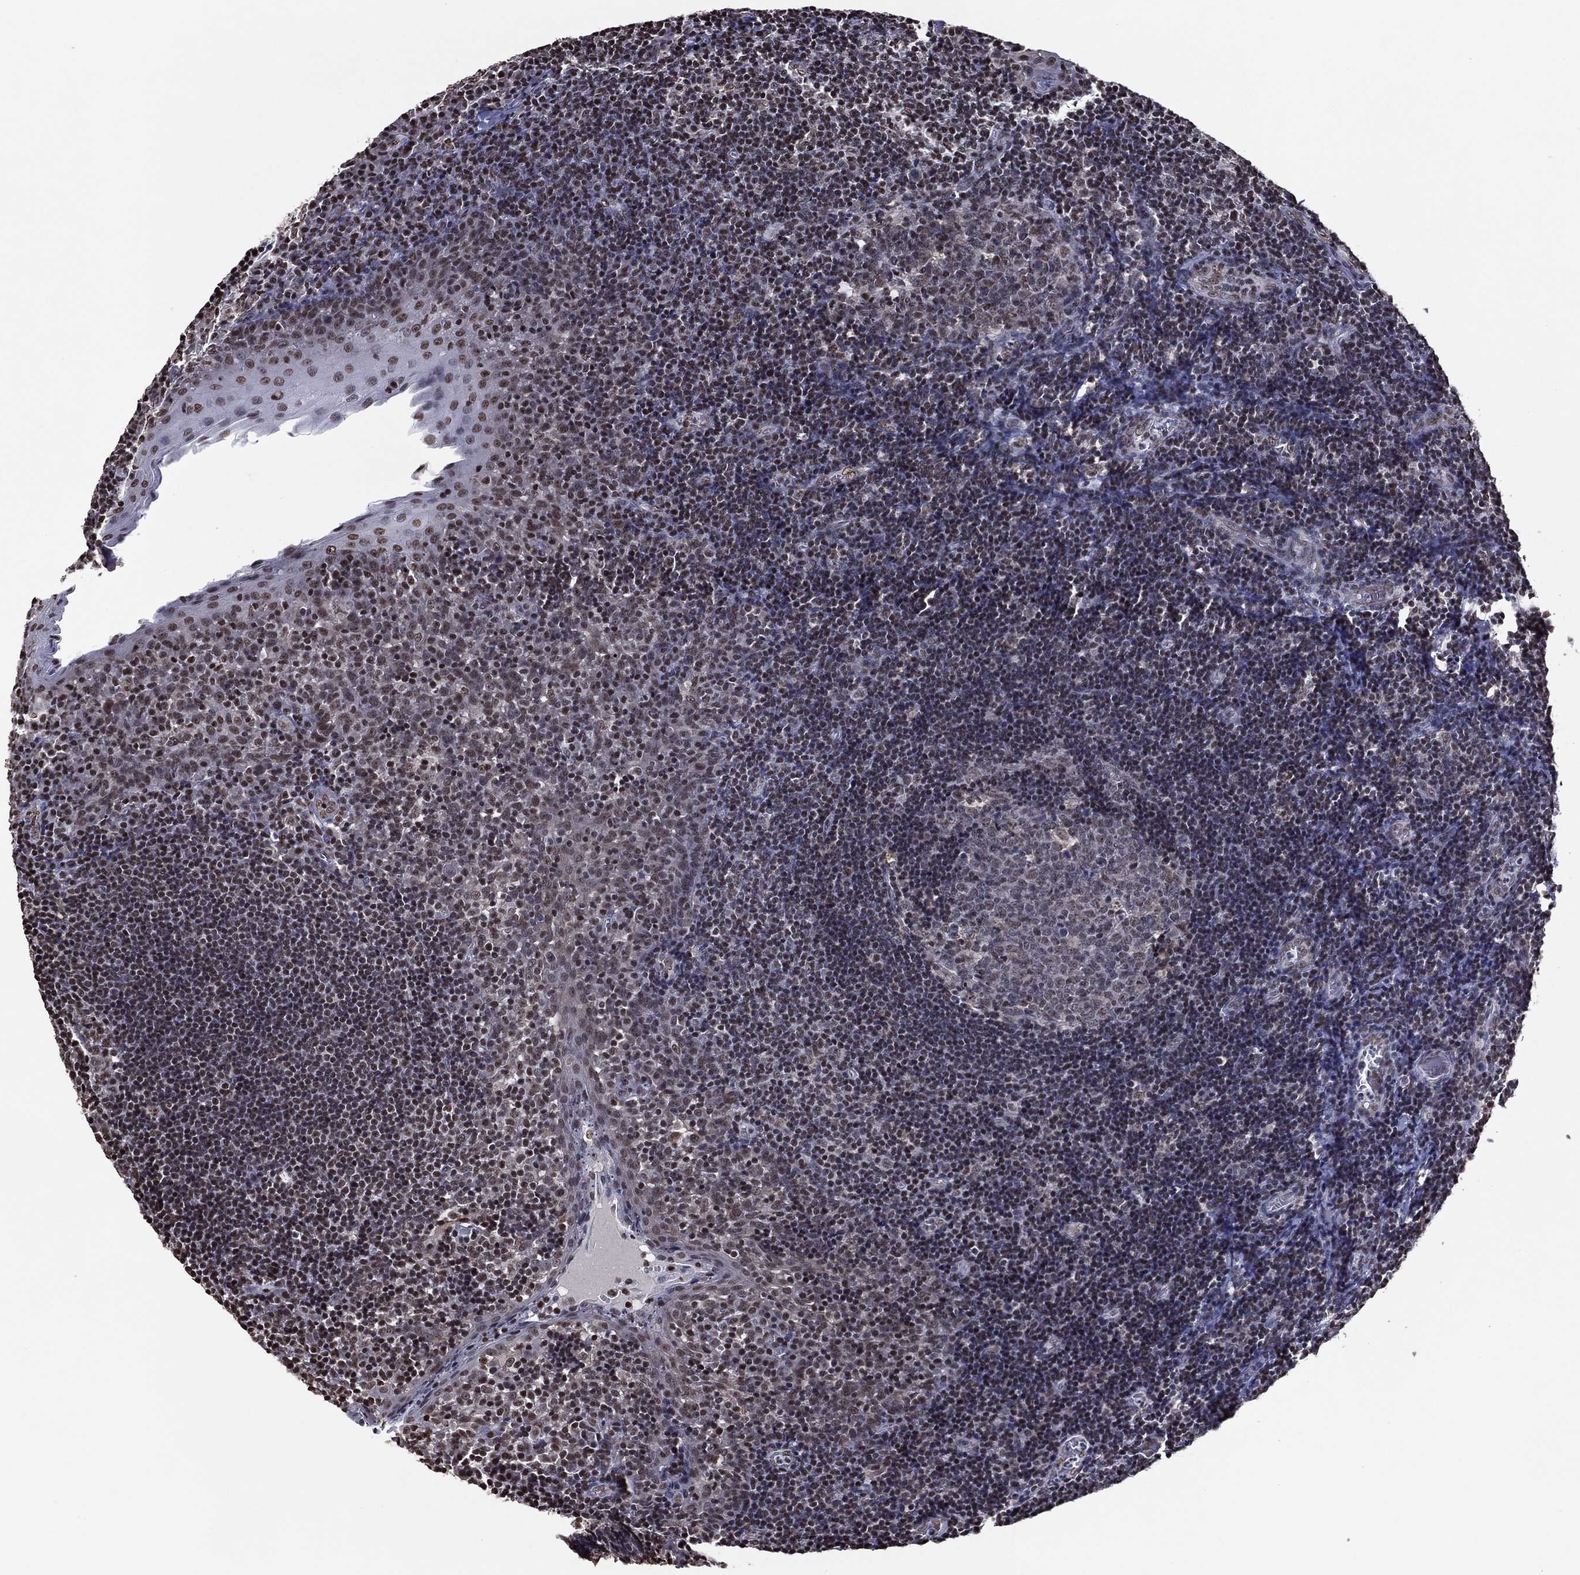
{"staining": {"intensity": "moderate", "quantity": "<25%", "location": "nuclear"}, "tissue": "tonsil", "cell_type": "Germinal center cells", "image_type": "normal", "snomed": [{"axis": "morphology", "description": "Normal tissue, NOS"}, {"axis": "topography", "description": "Tonsil"}], "caption": "IHC photomicrograph of benign tonsil: human tonsil stained using immunohistochemistry (IHC) displays low levels of moderate protein expression localized specifically in the nuclear of germinal center cells, appearing as a nuclear brown color.", "gene": "ZBTB42", "patient": {"sex": "female", "age": 13}}